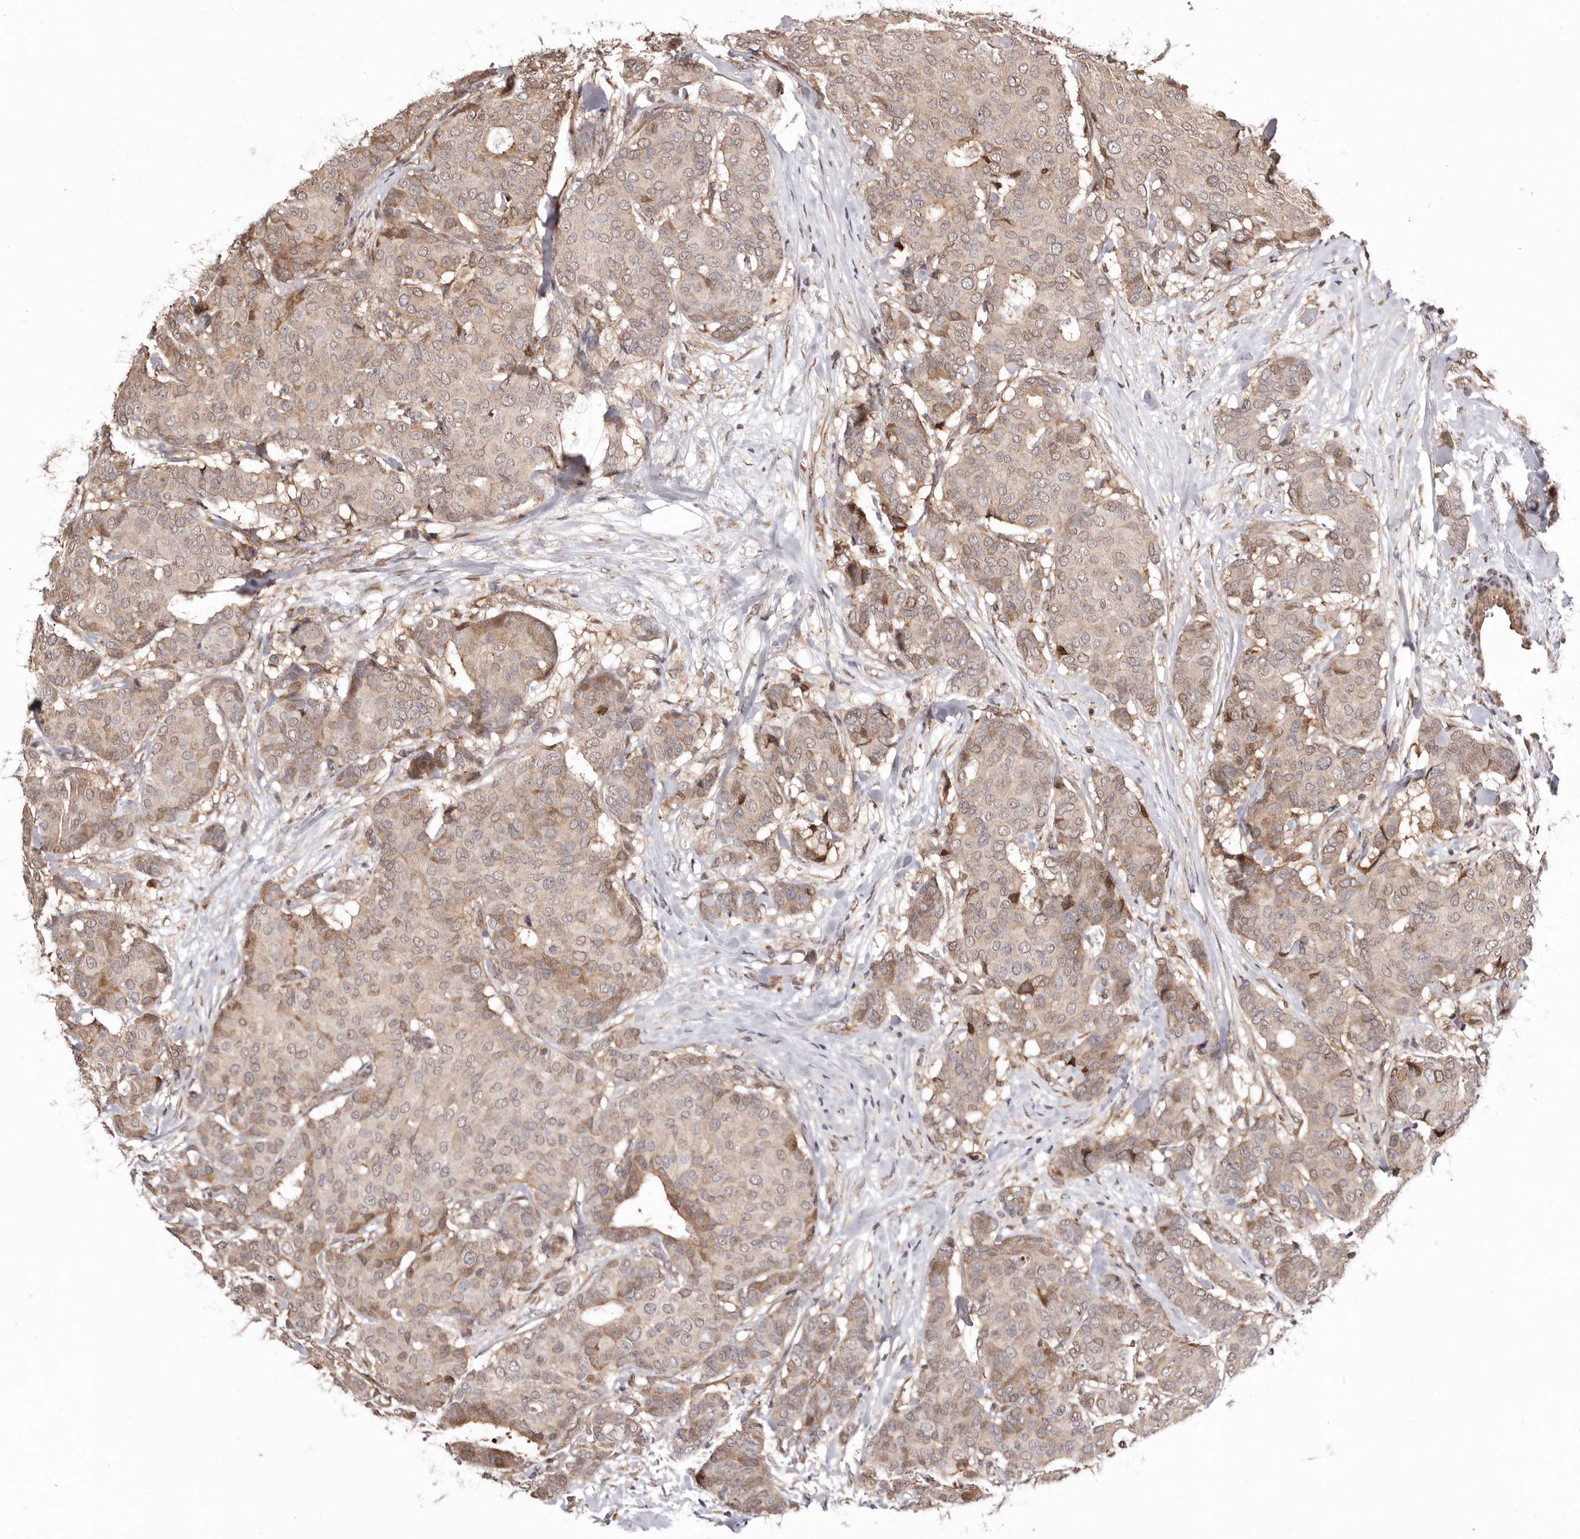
{"staining": {"intensity": "weak", "quantity": ">75%", "location": "cytoplasmic/membranous"}, "tissue": "breast cancer", "cell_type": "Tumor cells", "image_type": "cancer", "snomed": [{"axis": "morphology", "description": "Duct carcinoma"}, {"axis": "topography", "description": "Breast"}], "caption": "Breast invasive ductal carcinoma stained for a protein displays weak cytoplasmic/membranous positivity in tumor cells.", "gene": "RRM2B", "patient": {"sex": "female", "age": 75}}